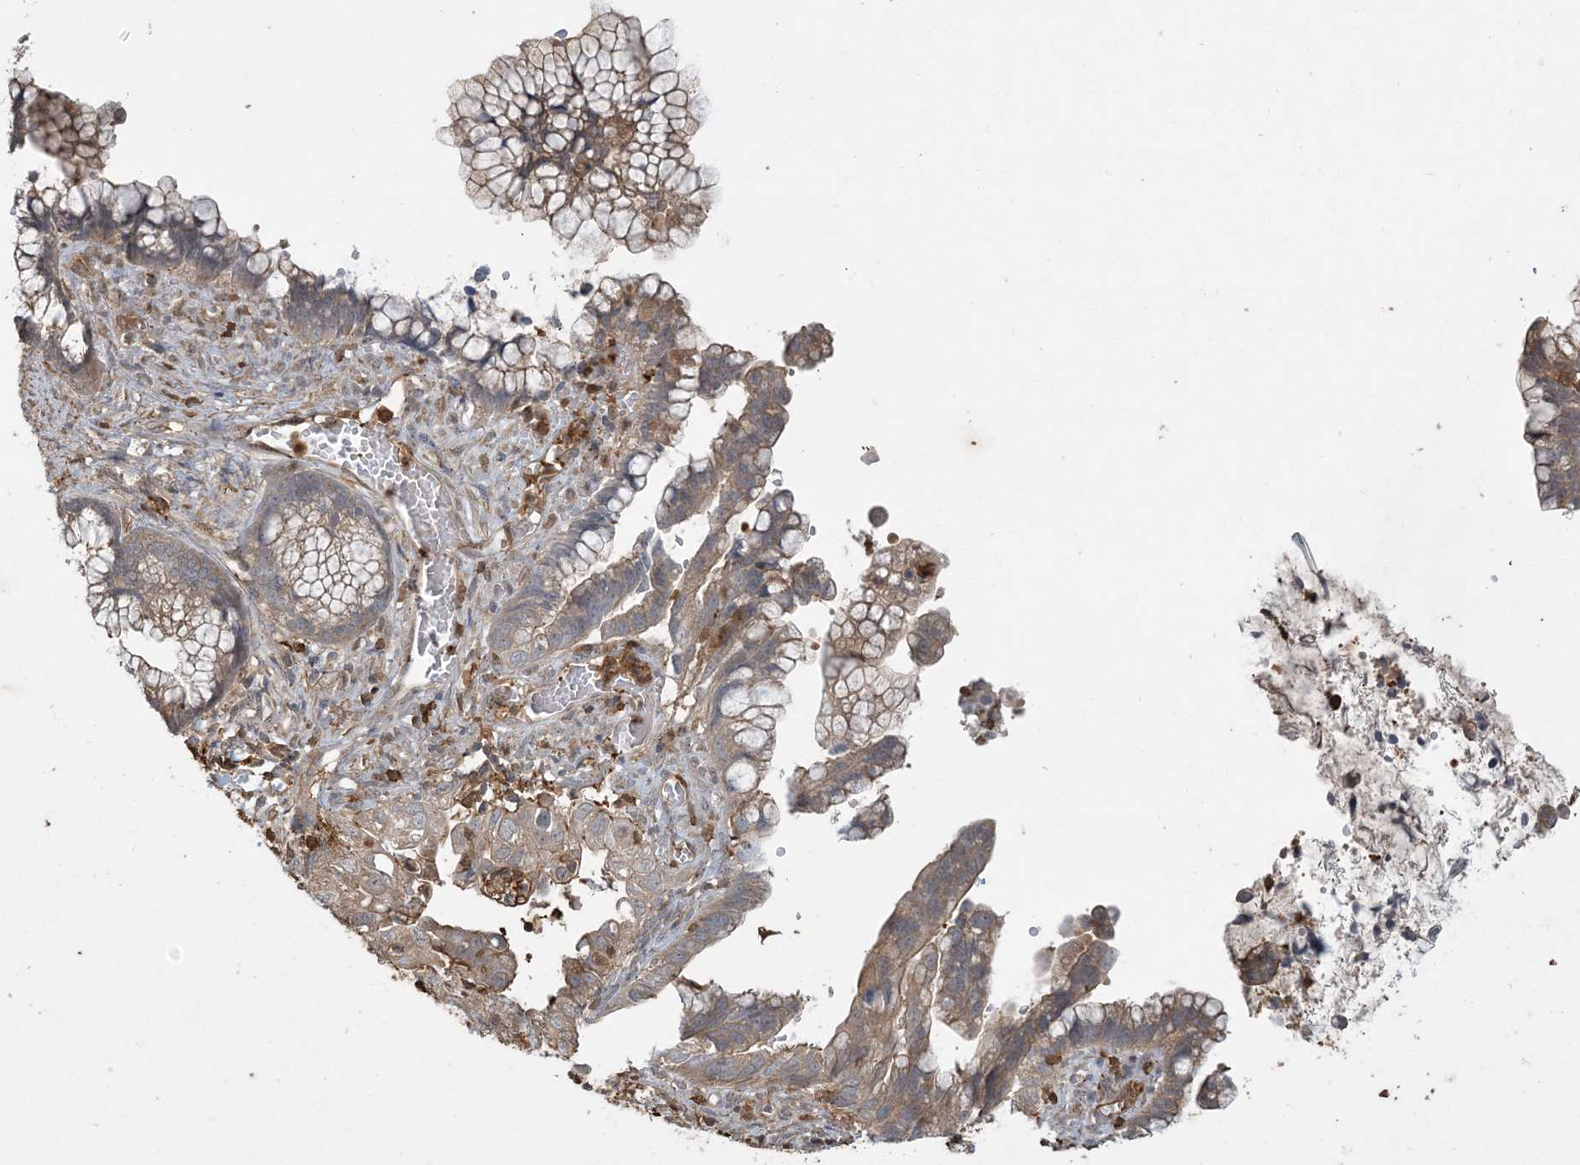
{"staining": {"intensity": "weak", "quantity": ">75%", "location": "cytoplasmic/membranous"}, "tissue": "cervical cancer", "cell_type": "Tumor cells", "image_type": "cancer", "snomed": [{"axis": "morphology", "description": "Adenocarcinoma, NOS"}, {"axis": "topography", "description": "Cervix"}], "caption": "Immunohistochemical staining of human adenocarcinoma (cervical) reveals low levels of weak cytoplasmic/membranous protein expression in about >75% of tumor cells. The protein is stained brown, and the nuclei are stained in blue (DAB IHC with brightfield microscopy, high magnification).", "gene": "TMSB4X", "patient": {"sex": "female", "age": 44}}